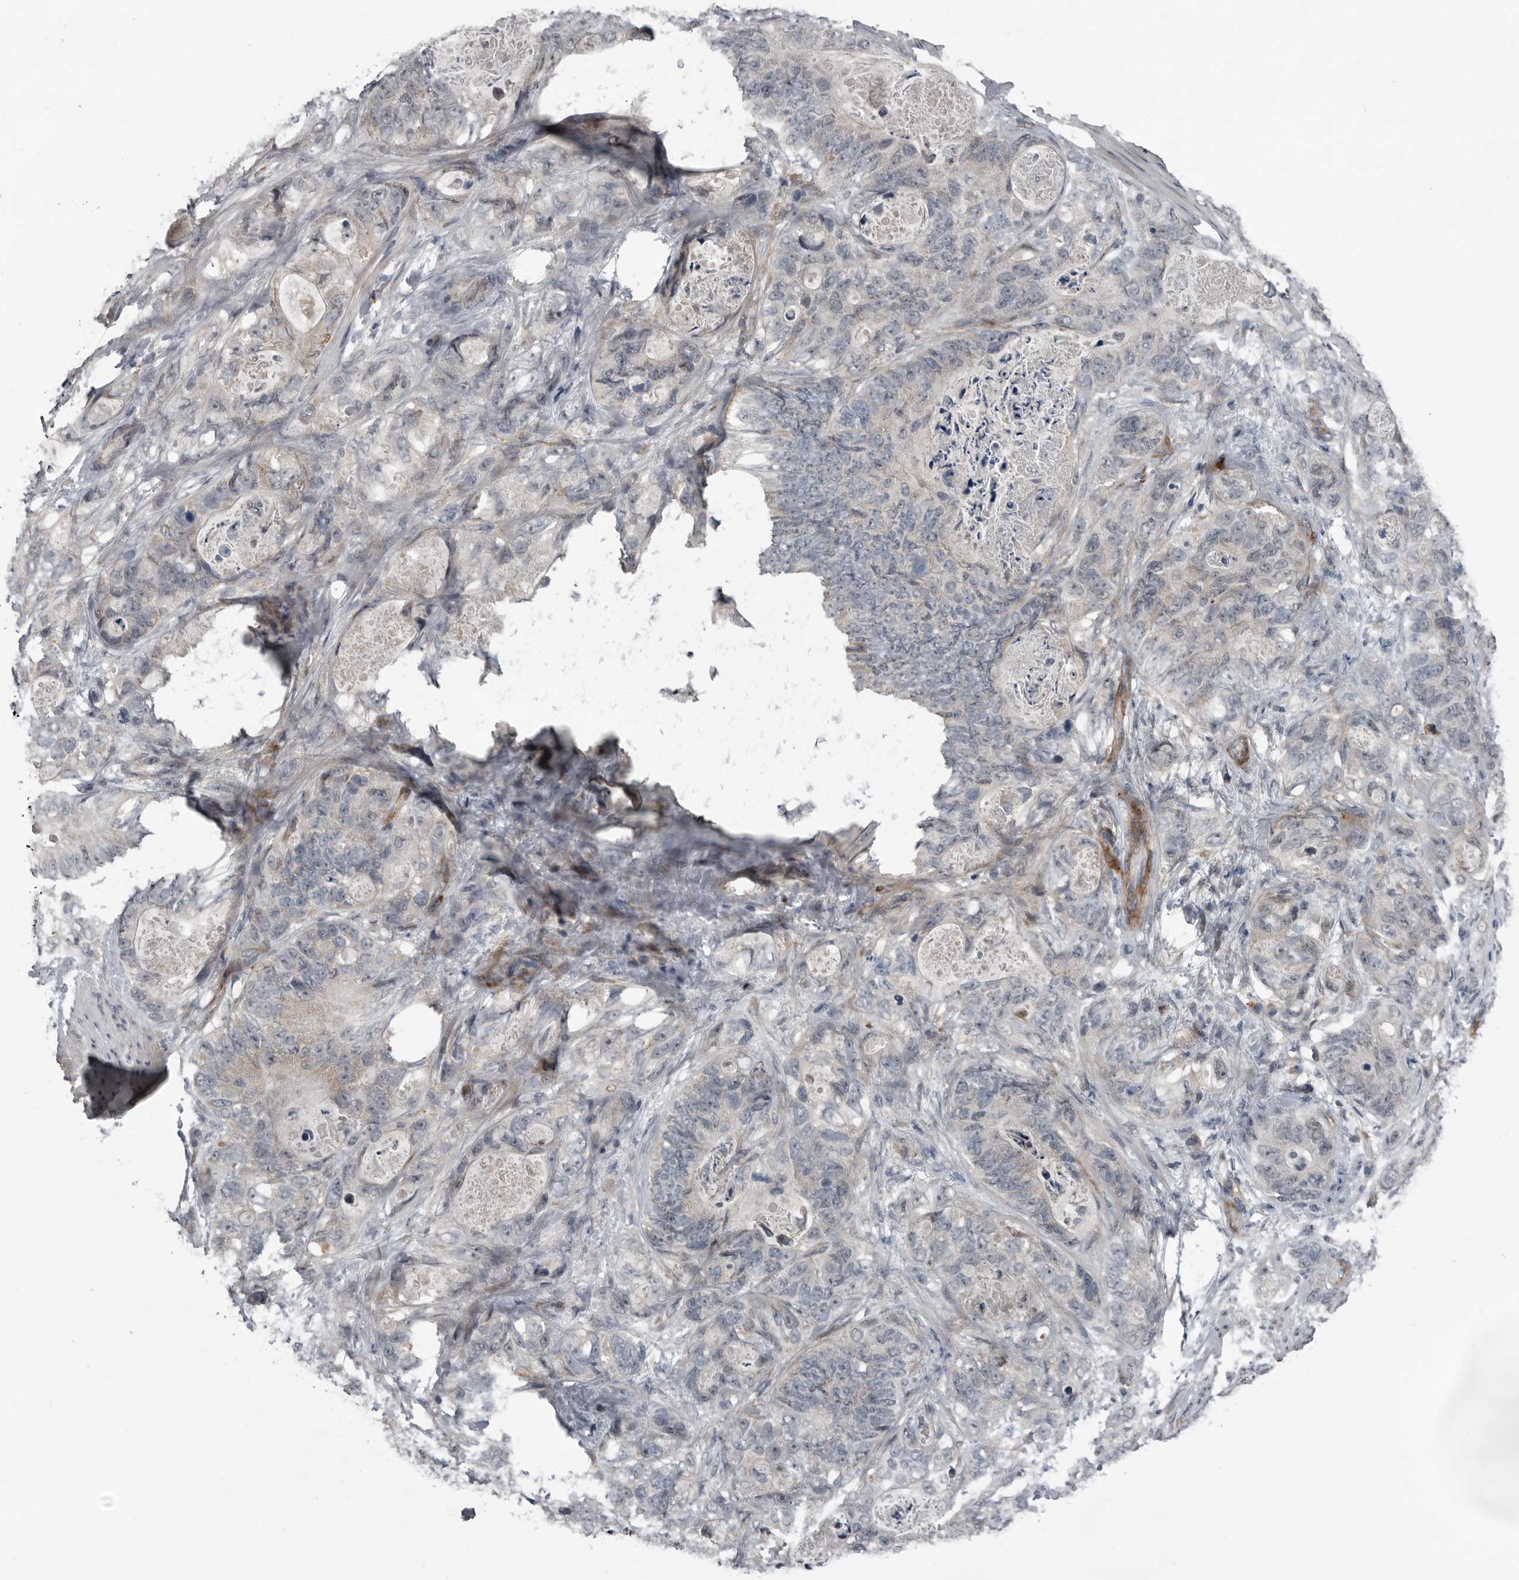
{"staining": {"intensity": "weak", "quantity": "<25%", "location": "cytoplasmic/membranous"}, "tissue": "stomach cancer", "cell_type": "Tumor cells", "image_type": "cancer", "snomed": [{"axis": "morphology", "description": "Normal tissue, NOS"}, {"axis": "morphology", "description": "Adenocarcinoma, NOS"}, {"axis": "topography", "description": "Stomach"}], "caption": "Human stomach adenocarcinoma stained for a protein using immunohistochemistry (IHC) reveals no positivity in tumor cells.", "gene": "C1orf216", "patient": {"sex": "female", "age": 89}}